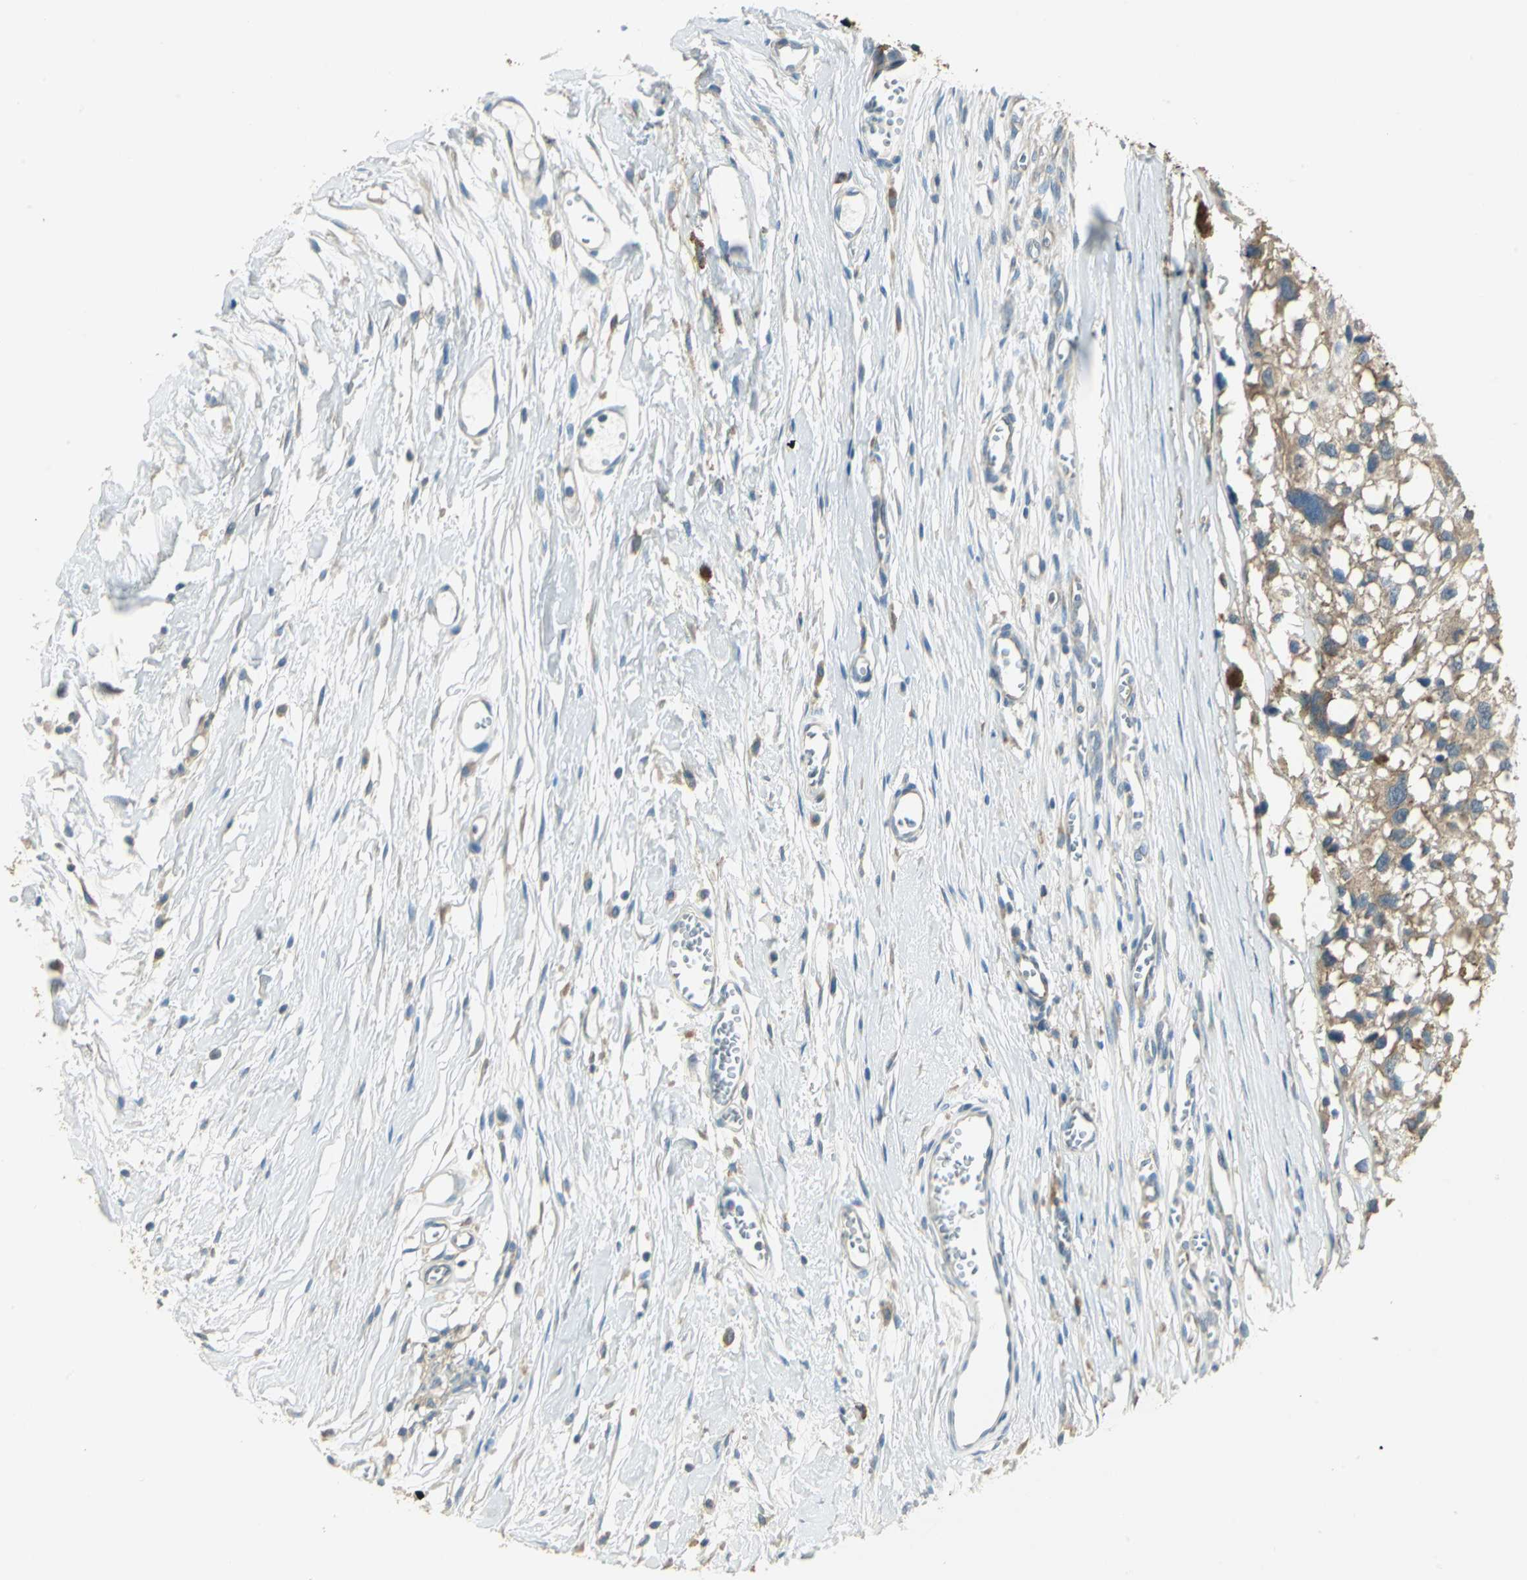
{"staining": {"intensity": "moderate", "quantity": ">75%", "location": "cytoplasmic/membranous"}, "tissue": "melanoma", "cell_type": "Tumor cells", "image_type": "cancer", "snomed": [{"axis": "morphology", "description": "Malignant melanoma, Metastatic site"}, {"axis": "topography", "description": "Lymph node"}], "caption": "An immunohistochemistry (IHC) photomicrograph of tumor tissue is shown. Protein staining in brown labels moderate cytoplasmic/membranous positivity in malignant melanoma (metastatic site) within tumor cells.", "gene": "SHC2", "patient": {"sex": "male", "age": 59}}